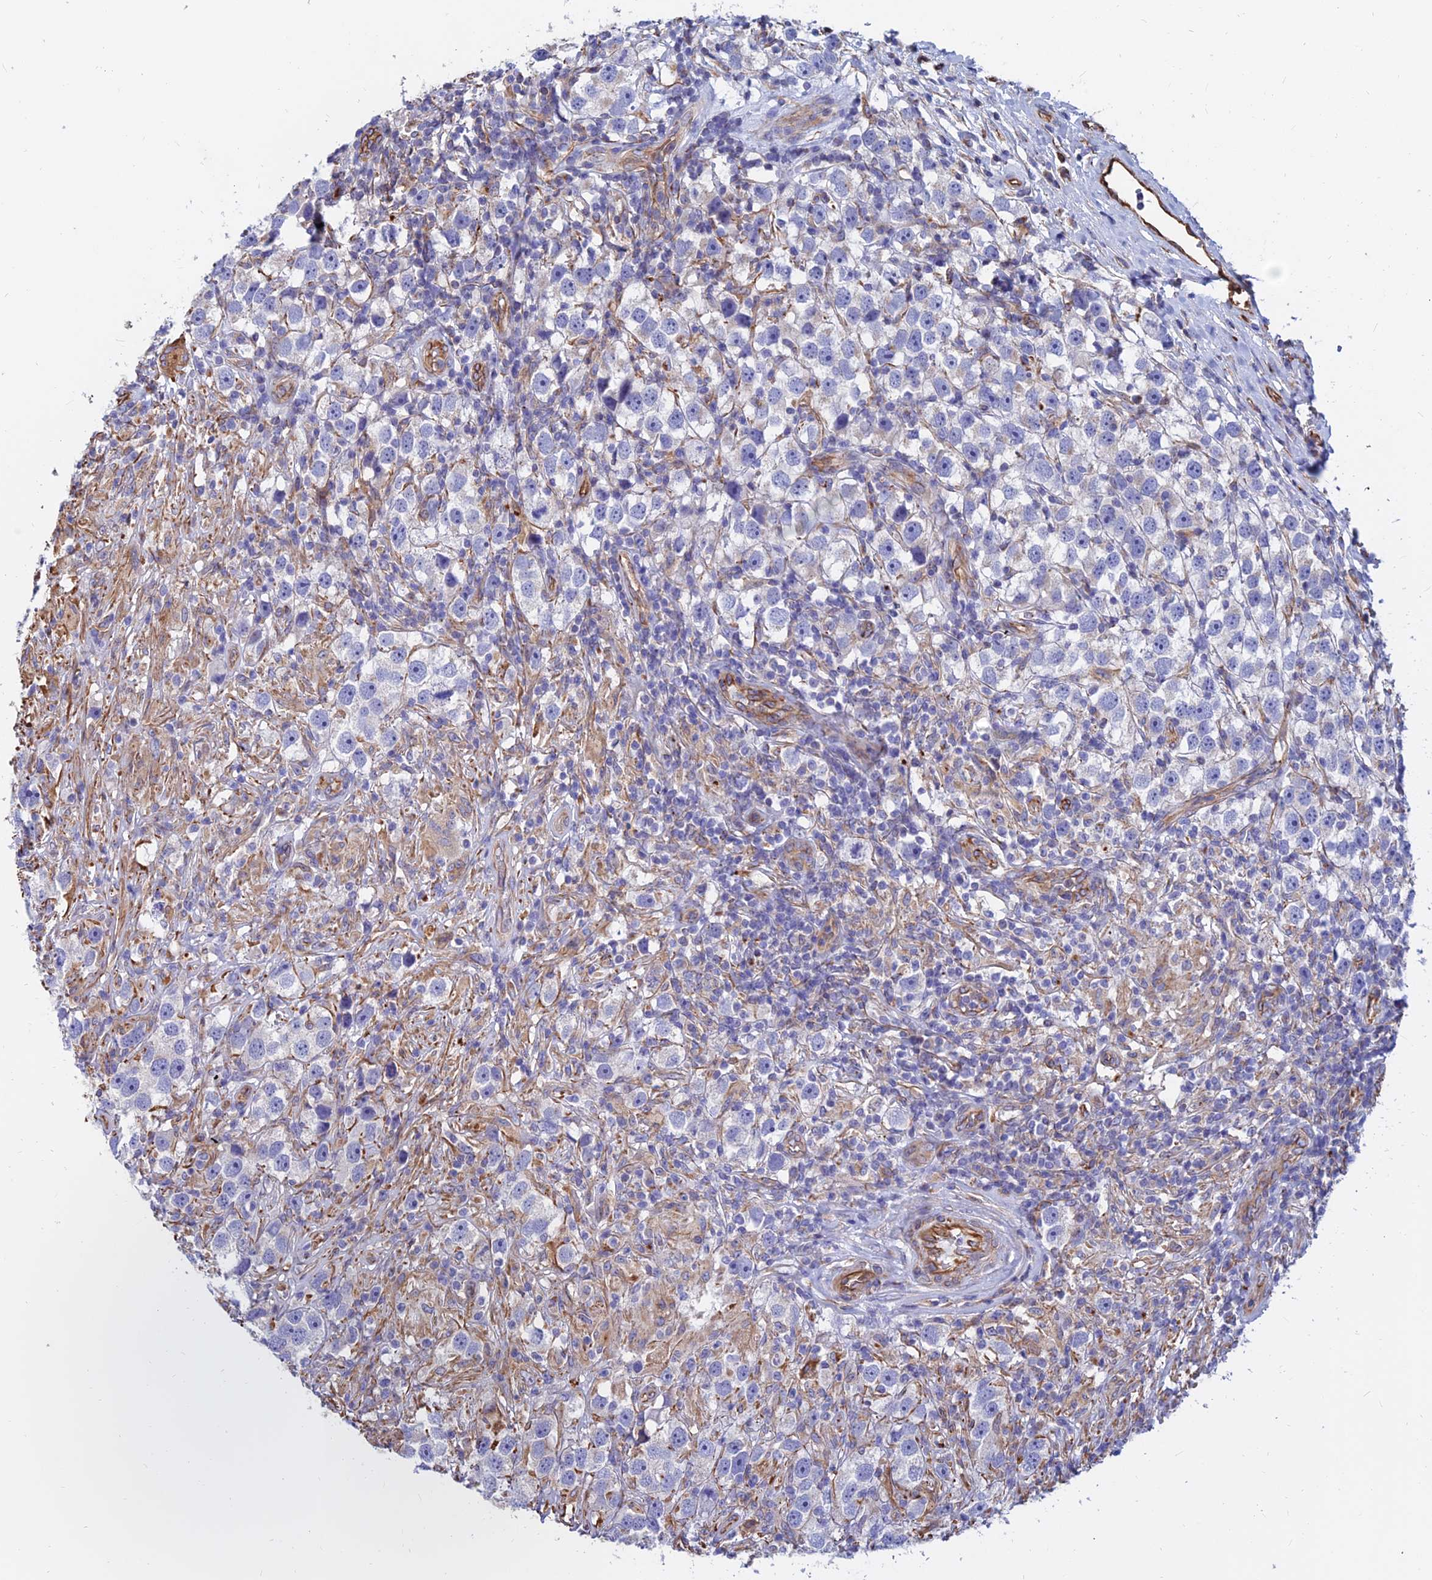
{"staining": {"intensity": "negative", "quantity": "none", "location": "none"}, "tissue": "testis cancer", "cell_type": "Tumor cells", "image_type": "cancer", "snomed": [{"axis": "morphology", "description": "Seminoma, NOS"}, {"axis": "topography", "description": "Testis"}], "caption": "This is an immunohistochemistry (IHC) image of seminoma (testis). There is no staining in tumor cells.", "gene": "CDK18", "patient": {"sex": "male", "age": 49}}